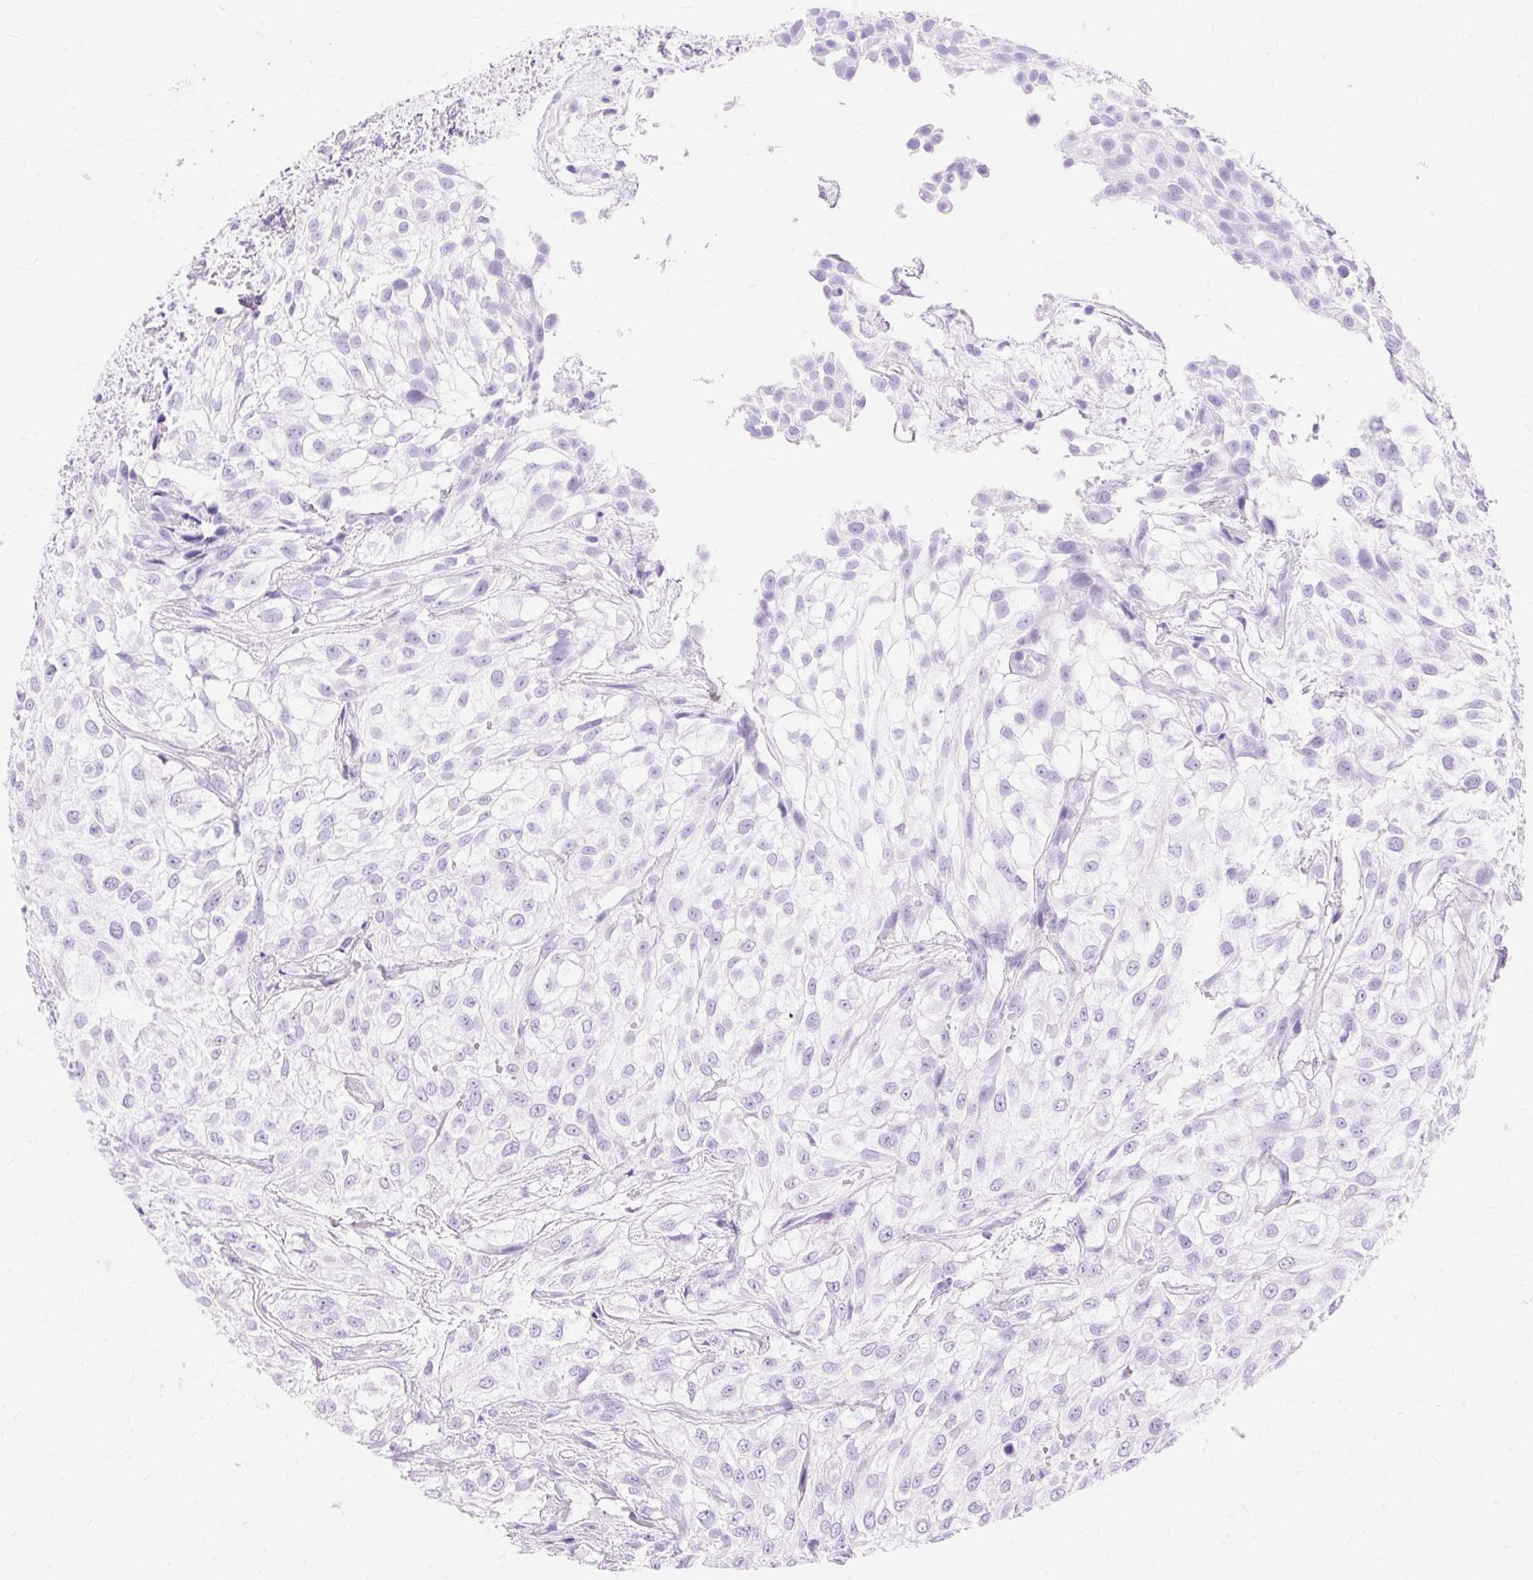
{"staining": {"intensity": "negative", "quantity": "none", "location": "none"}, "tissue": "urothelial cancer", "cell_type": "Tumor cells", "image_type": "cancer", "snomed": [{"axis": "morphology", "description": "Urothelial carcinoma, High grade"}, {"axis": "topography", "description": "Urinary bladder"}], "caption": "Tumor cells show no significant staining in high-grade urothelial carcinoma.", "gene": "MBP", "patient": {"sex": "male", "age": 56}}